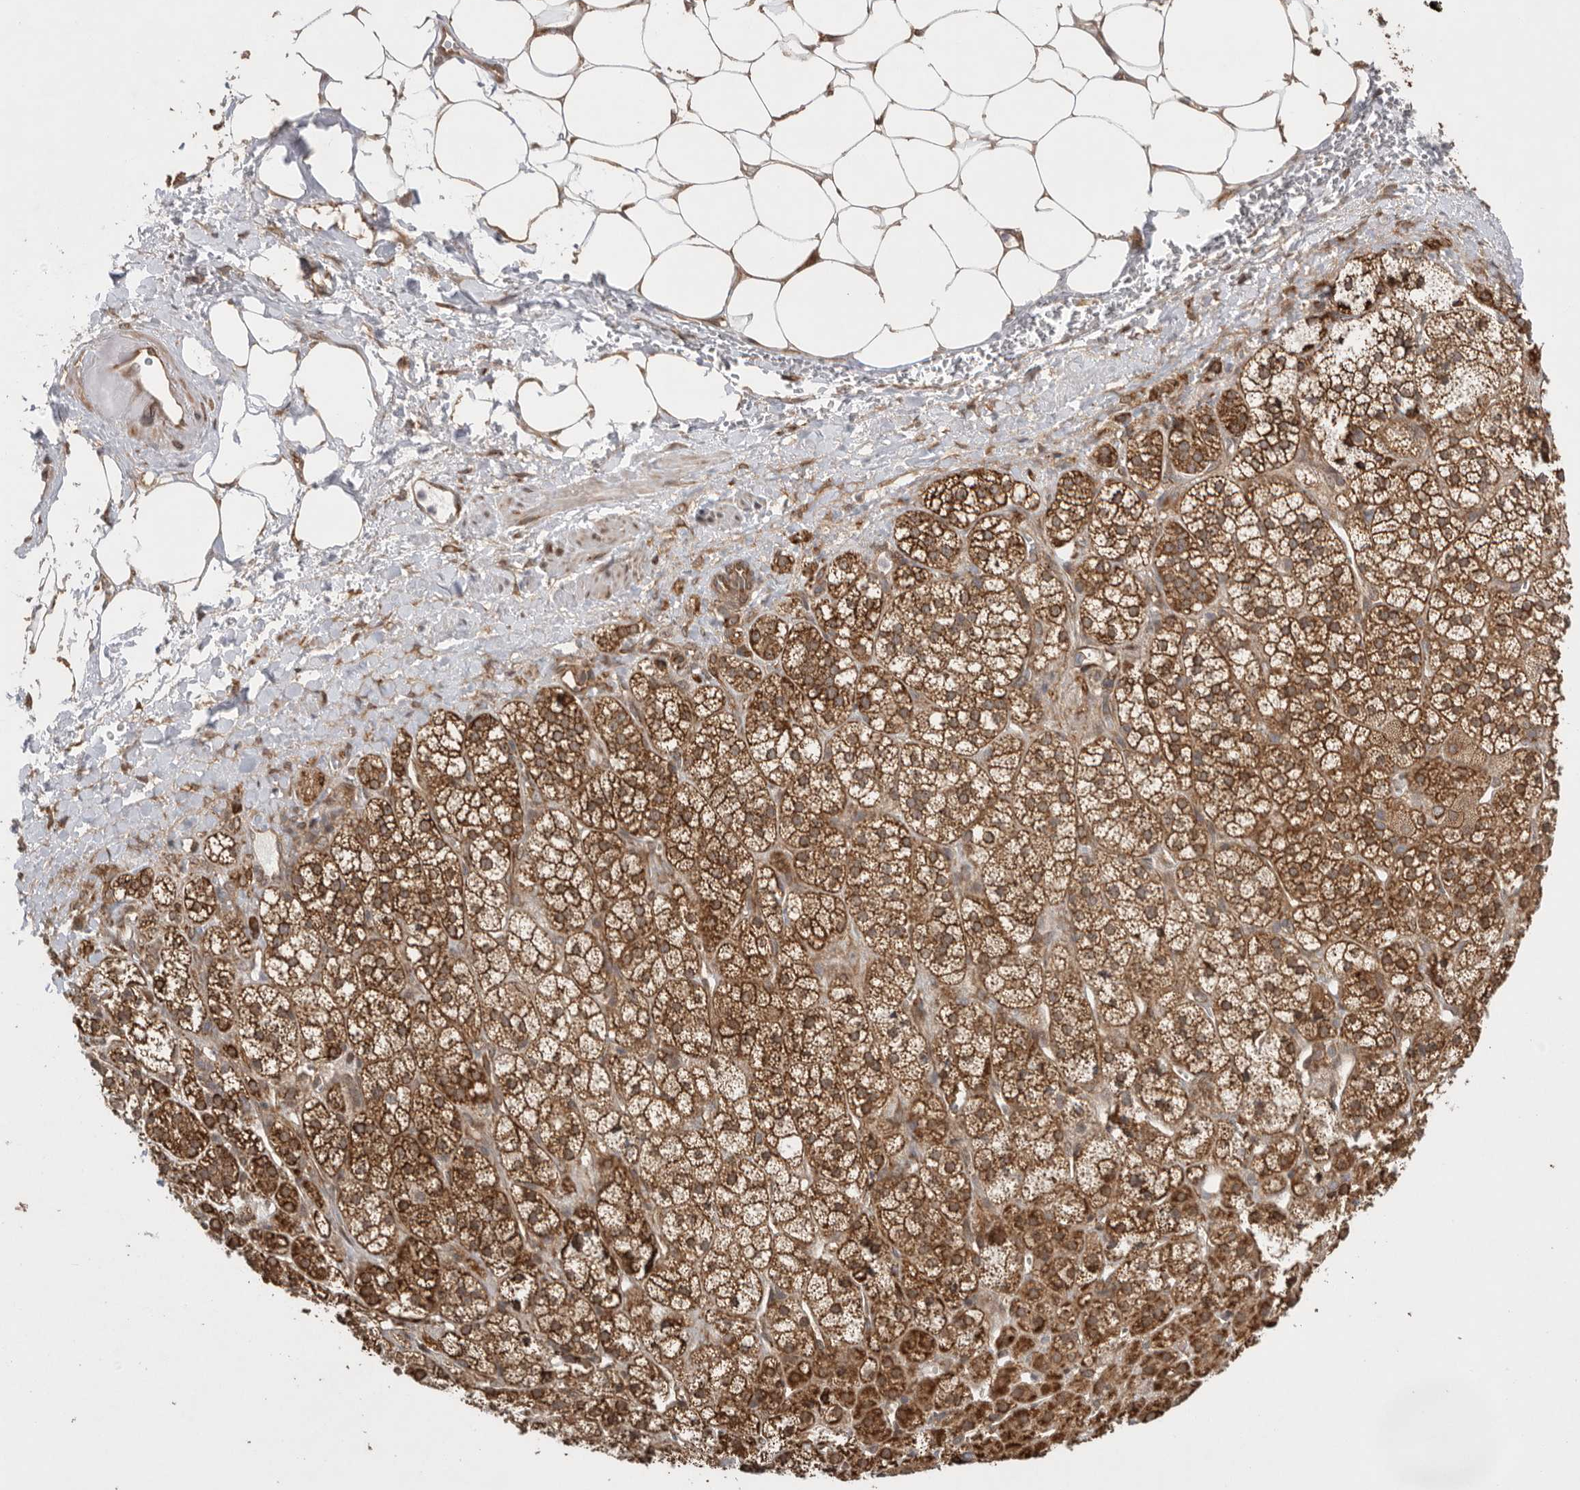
{"staining": {"intensity": "strong", "quantity": ">75%", "location": "cytoplasmic/membranous,nuclear"}, "tissue": "adrenal gland", "cell_type": "Glandular cells", "image_type": "normal", "snomed": [{"axis": "morphology", "description": "Normal tissue, NOS"}, {"axis": "topography", "description": "Adrenal gland"}], "caption": "Strong cytoplasmic/membranous,nuclear expression is appreciated in about >75% of glandular cells in benign adrenal gland.", "gene": "VPS50", "patient": {"sex": "male", "age": 56}}